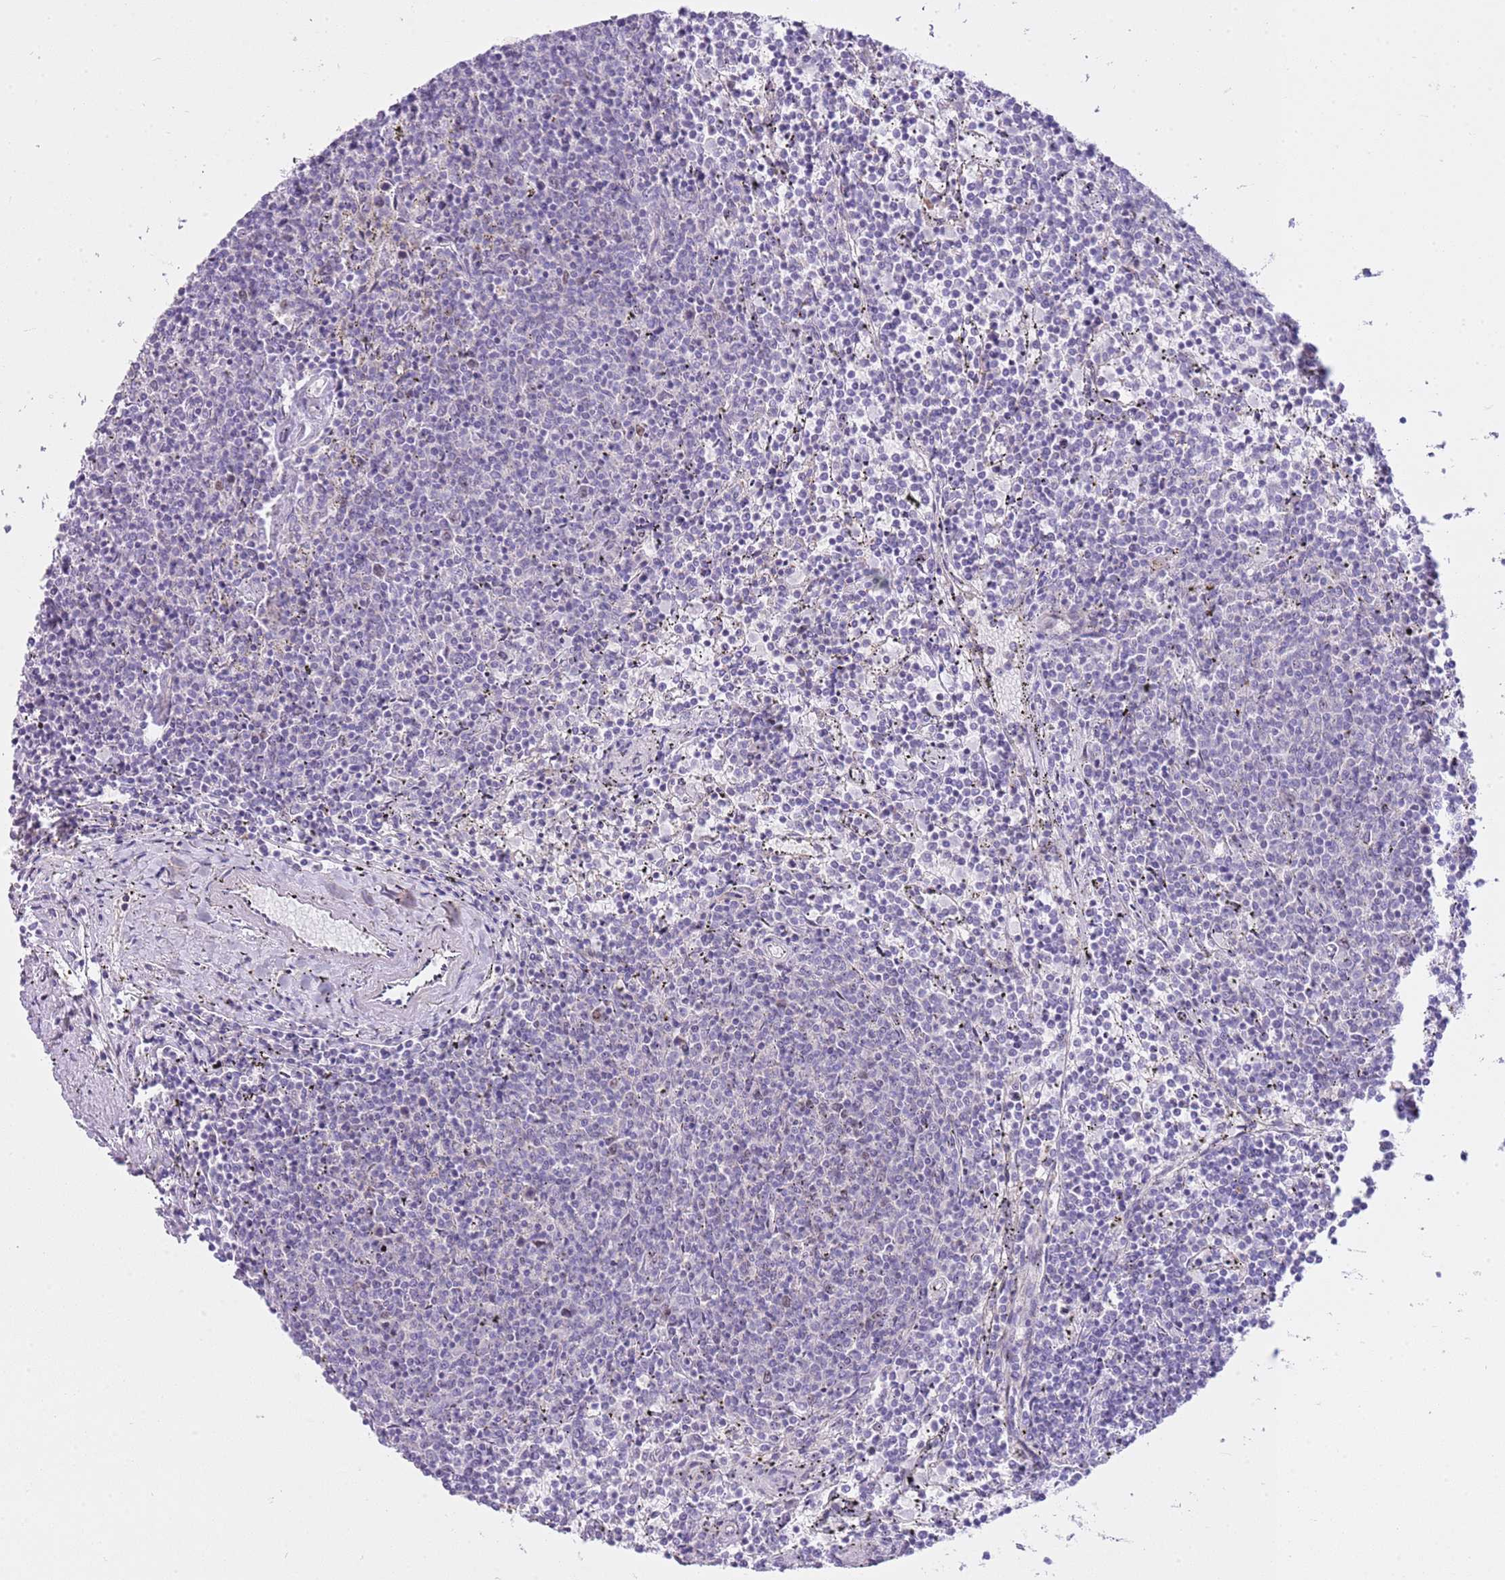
{"staining": {"intensity": "negative", "quantity": "none", "location": "none"}, "tissue": "lymphoma", "cell_type": "Tumor cells", "image_type": "cancer", "snomed": [{"axis": "morphology", "description": "Malignant lymphoma, non-Hodgkin's type, Low grade"}, {"axis": "topography", "description": "Spleen"}], "caption": "IHC micrograph of lymphoma stained for a protein (brown), which shows no staining in tumor cells.", "gene": "FBRSL1", "patient": {"sex": "female", "age": 50}}